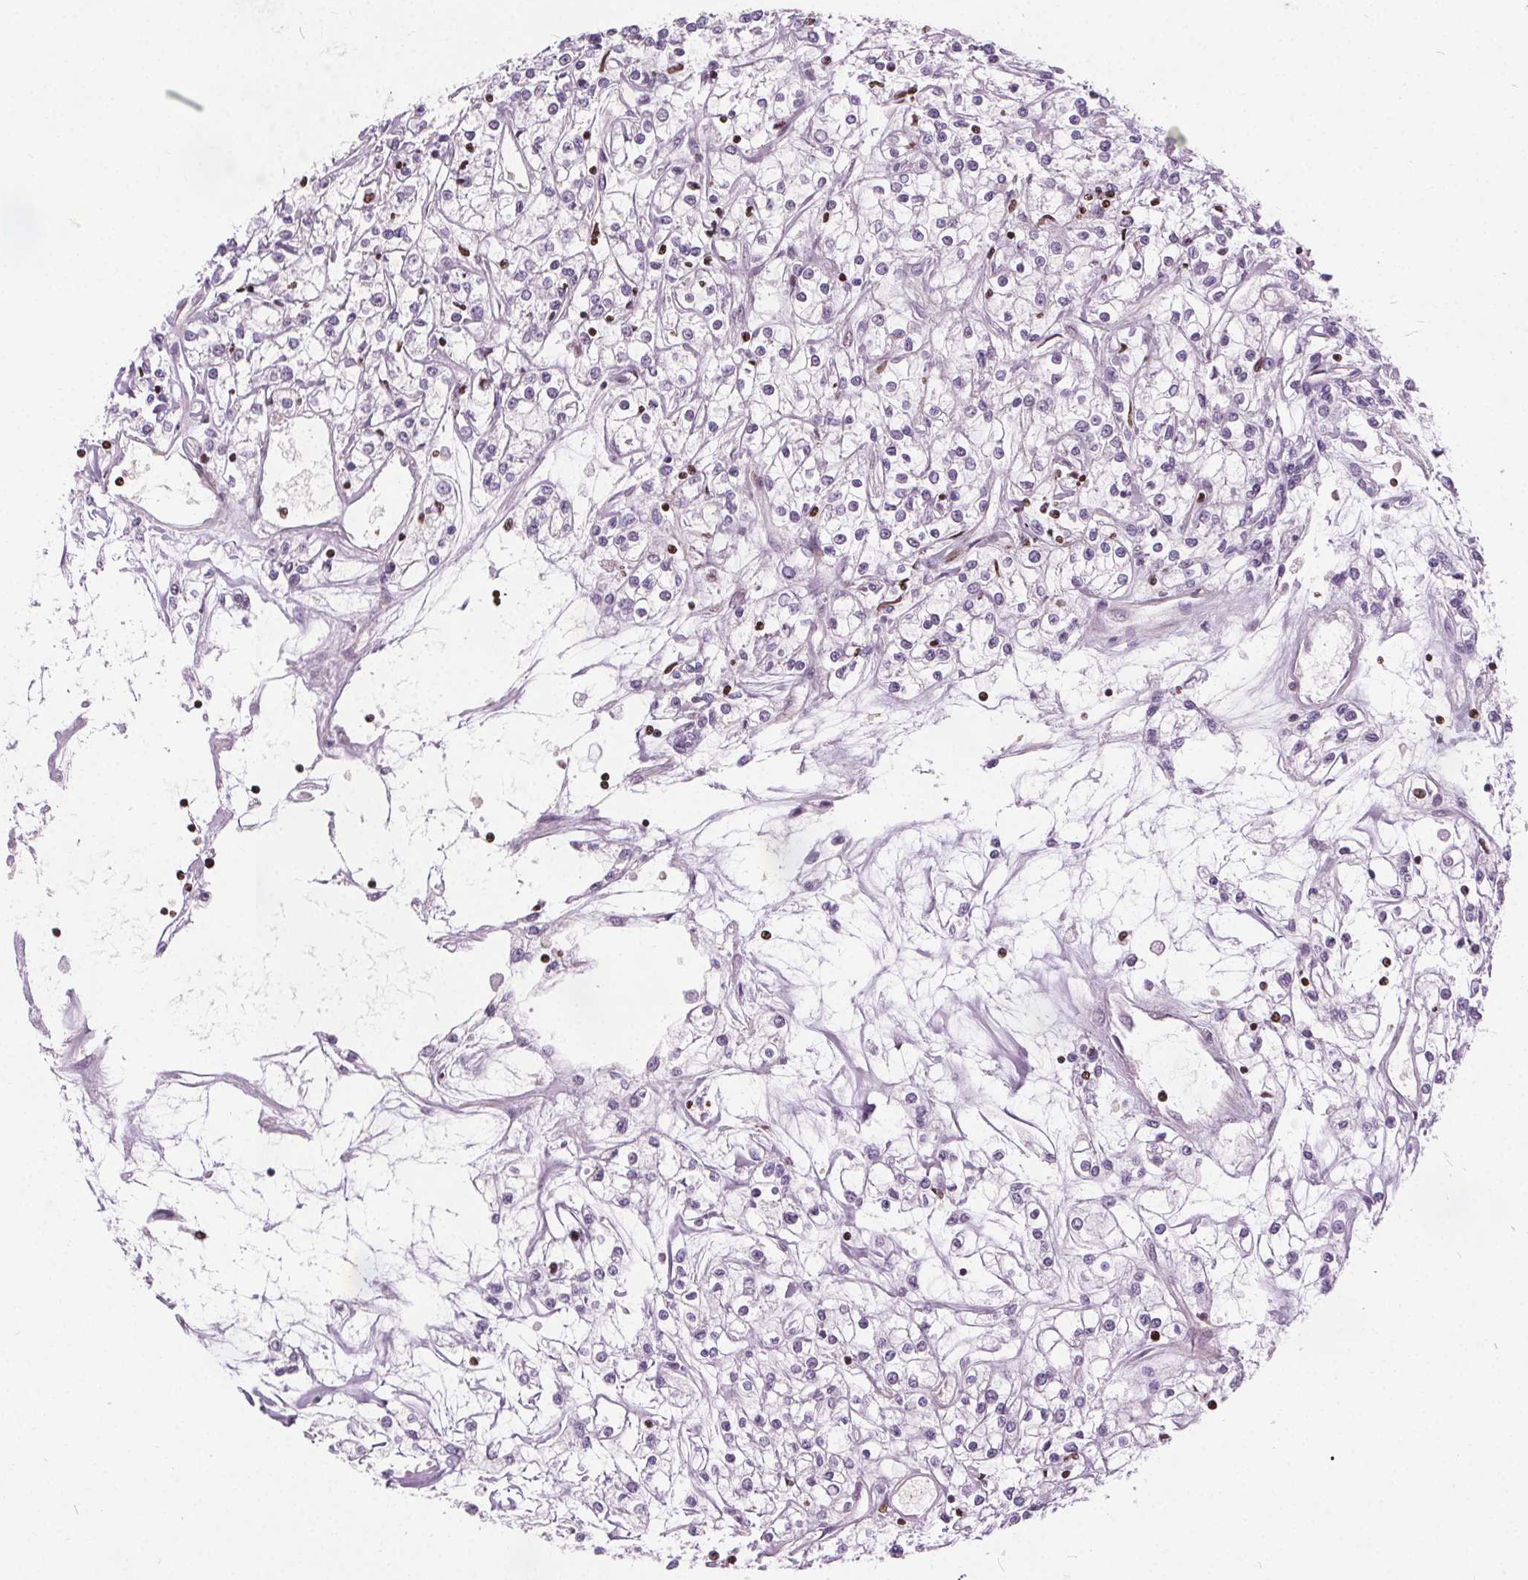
{"staining": {"intensity": "negative", "quantity": "none", "location": "none"}, "tissue": "renal cancer", "cell_type": "Tumor cells", "image_type": "cancer", "snomed": [{"axis": "morphology", "description": "Adenocarcinoma, NOS"}, {"axis": "topography", "description": "Kidney"}], "caption": "IHC photomicrograph of neoplastic tissue: renal cancer (adenocarcinoma) stained with DAB (3,3'-diaminobenzidine) displays no significant protein positivity in tumor cells.", "gene": "ISLR2", "patient": {"sex": "female", "age": 59}}